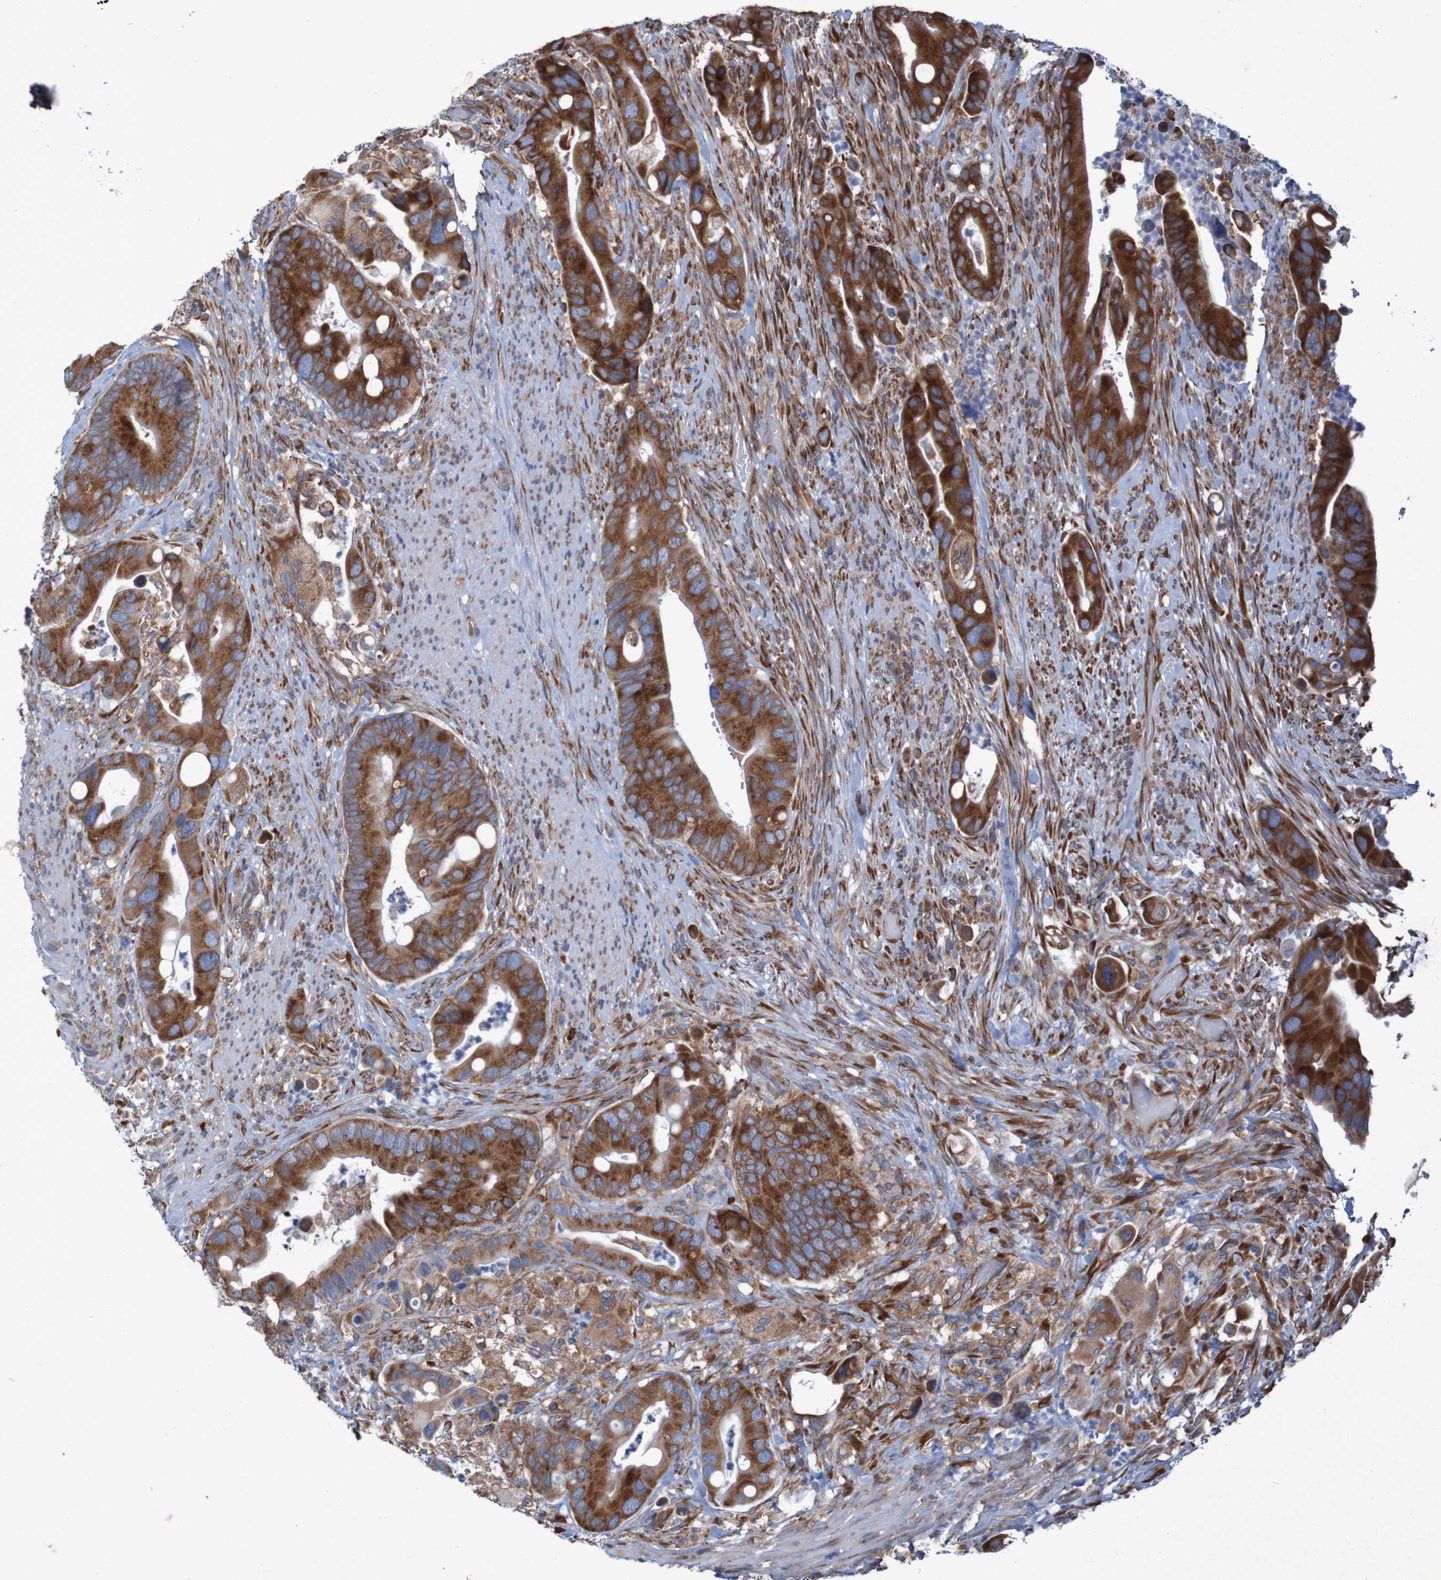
{"staining": {"intensity": "strong", "quantity": ">75%", "location": "cytoplasmic/membranous"}, "tissue": "colorectal cancer", "cell_type": "Tumor cells", "image_type": "cancer", "snomed": [{"axis": "morphology", "description": "Adenocarcinoma, NOS"}, {"axis": "topography", "description": "Rectum"}], "caption": "Brown immunohistochemical staining in colorectal cancer (adenocarcinoma) demonstrates strong cytoplasmic/membranous staining in approximately >75% of tumor cells.", "gene": "RPL10", "patient": {"sex": "female", "age": 57}}